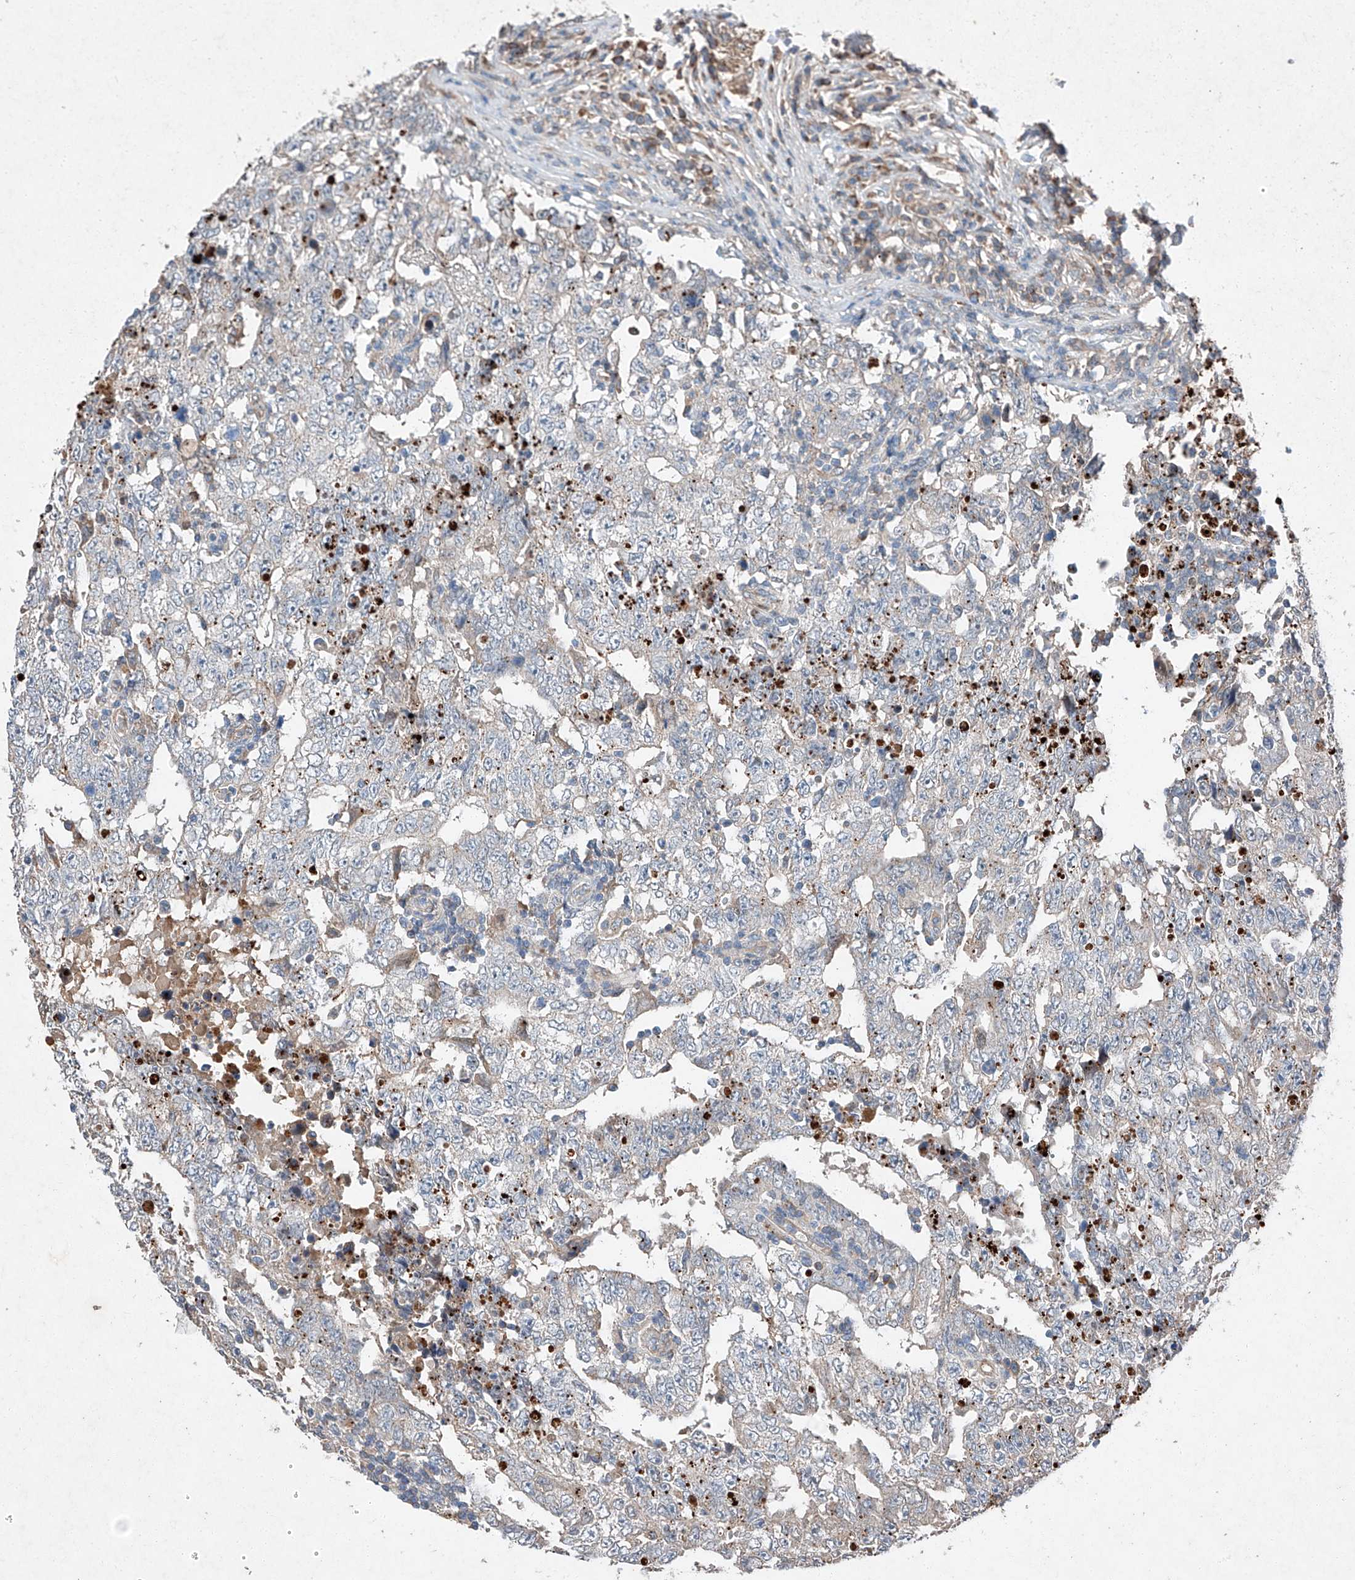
{"staining": {"intensity": "negative", "quantity": "none", "location": "none"}, "tissue": "testis cancer", "cell_type": "Tumor cells", "image_type": "cancer", "snomed": [{"axis": "morphology", "description": "Carcinoma, Embryonal, NOS"}, {"axis": "topography", "description": "Testis"}], "caption": "IHC of testis cancer demonstrates no expression in tumor cells.", "gene": "RUSC1", "patient": {"sex": "male", "age": 26}}